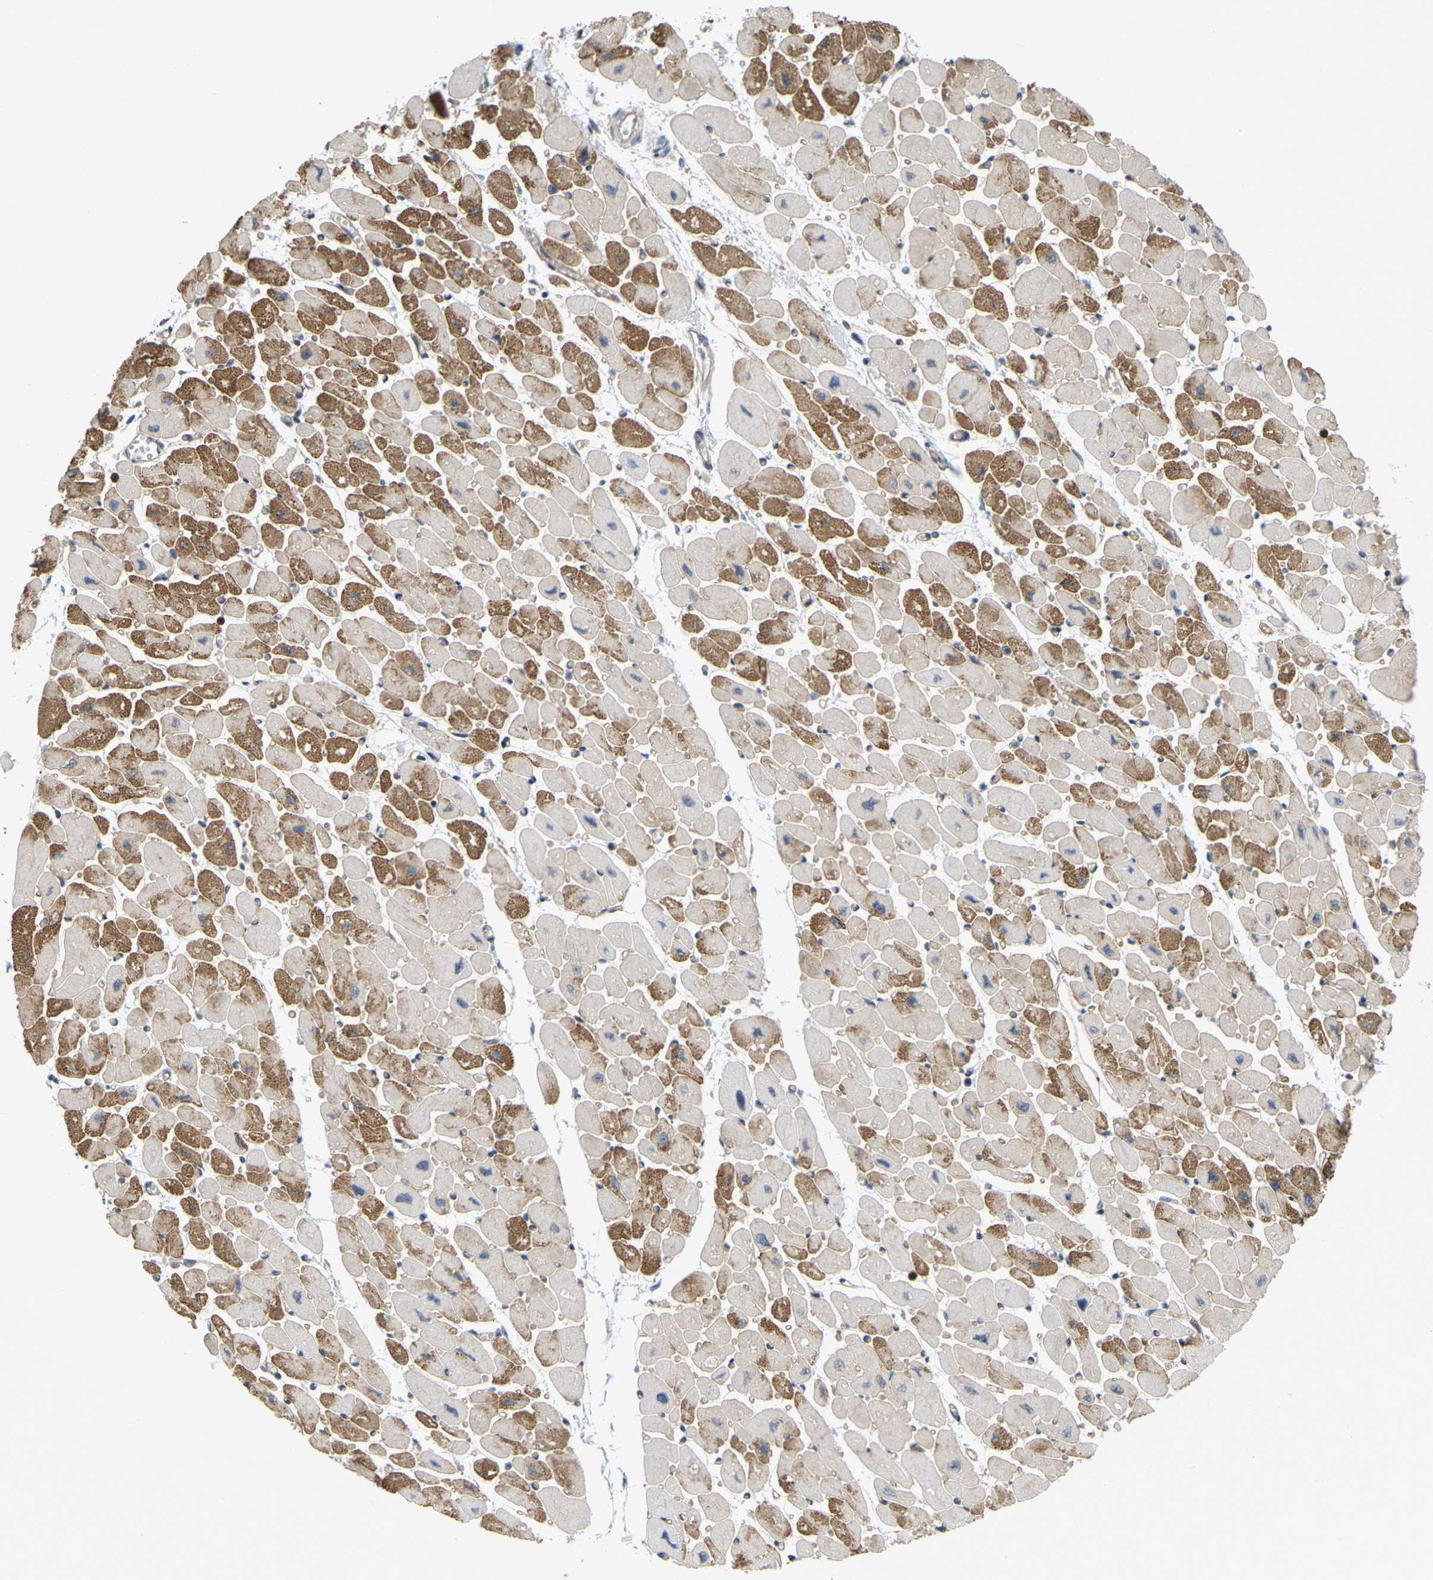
{"staining": {"intensity": "moderate", "quantity": "25%-75%", "location": "cytoplasmic/membranous"}, "tissue": "heart muscle", "cell_type": "Cardiomyocytes", "image_type": "normal", "snomed": [{"axis": "morphology", "description": "Normal tissue, NOS"}, {"axis": "topography", "description": "Heart"}], "caption": "An image of human heart muscle stained for a protein displays moderate cytoplasmic/membranous brown staining in cardiomyocytes. The staining was performed using DAB, with brown indicating positive protein expression. Nuclei are stained blue with hematoxylin.", "gene": "SERPINB5", "patient": {"sex": "female", "age": 54}}